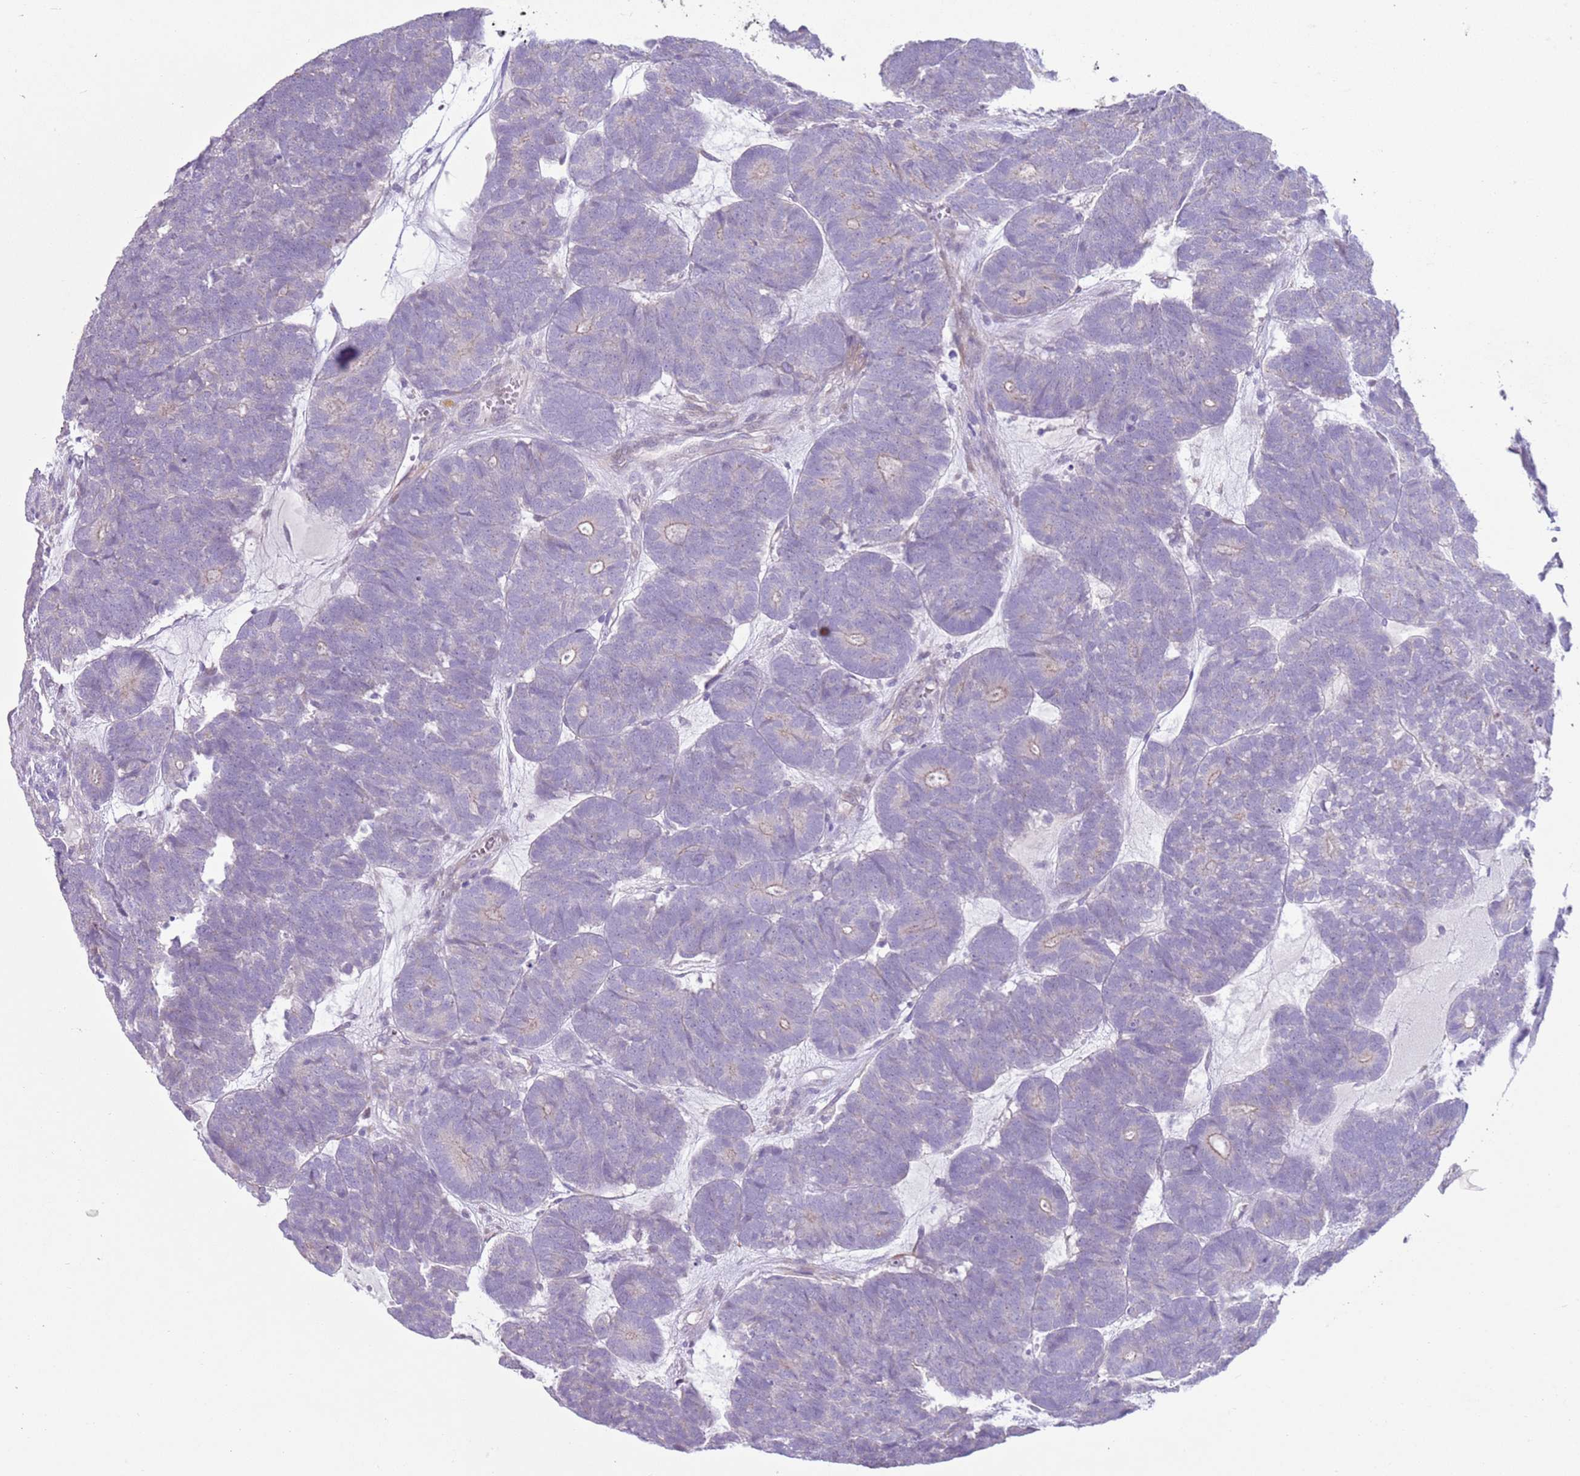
{"staining": {"intensity": "weak", "quantity": "<25%", "location": "cytoplasmic/membranous"}, "tissue": "head and neck cancer", "cell_type": "Tumor cells", "image_type": "cancer", "snomed": [{"axis": "morphology", "description": "Adenocarcinoma, NOS"}, {"axis": "topography", "description": "Head-Neck"}], "caption": "DAB (3,3'-diaminobenzidine) immunohistochemical staining of human head and neck adenocarcinoma demonstrates no significant positivity in tumor cells.", "gene": "ZNF239", "patient": {"sex": "female", "age": 81}}